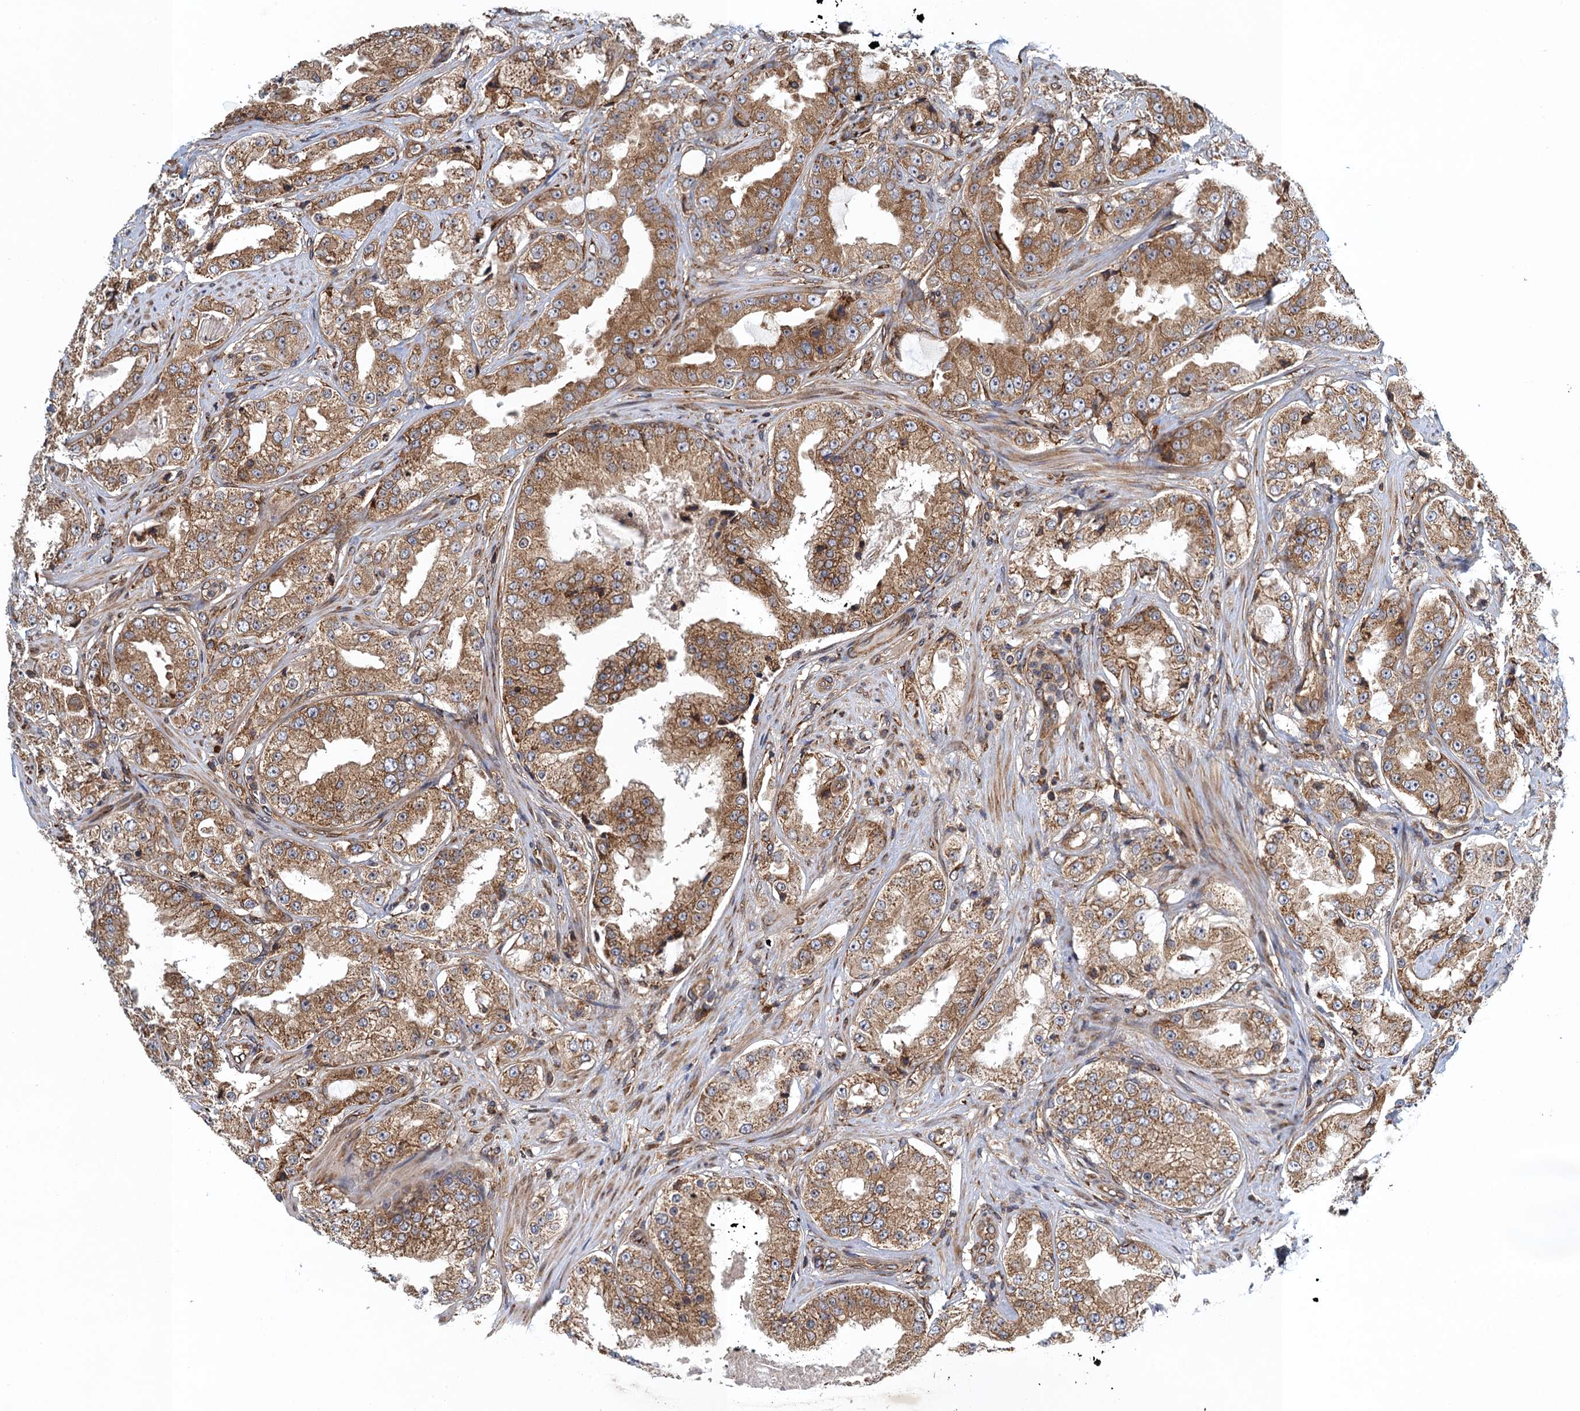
{"staining": {"intensity": "moderate", "quantity": ">75%", "location": "cytoplasmic/membranous"}, "tissue": "prostate cancer", "cell_type": "Tumor cells", "image_type": "cancer", "snomed": [{"axis": "morphology", "description": "Adenocarcinoma, High grade"}, {"axis": "topography", "description": "Prostate"}], "caption": "High-power microscopy captured an IHC micrograph of prostate cancer (high-grade adenocarcinoma), revealing moderate cytoplasmic/membranous staining in approximately >75% of tumor cells. (DAB IHC with brightfield microscopy, high magnification).", "gene": "MDM1", "patient": {"sex": "male", "age": 73}}